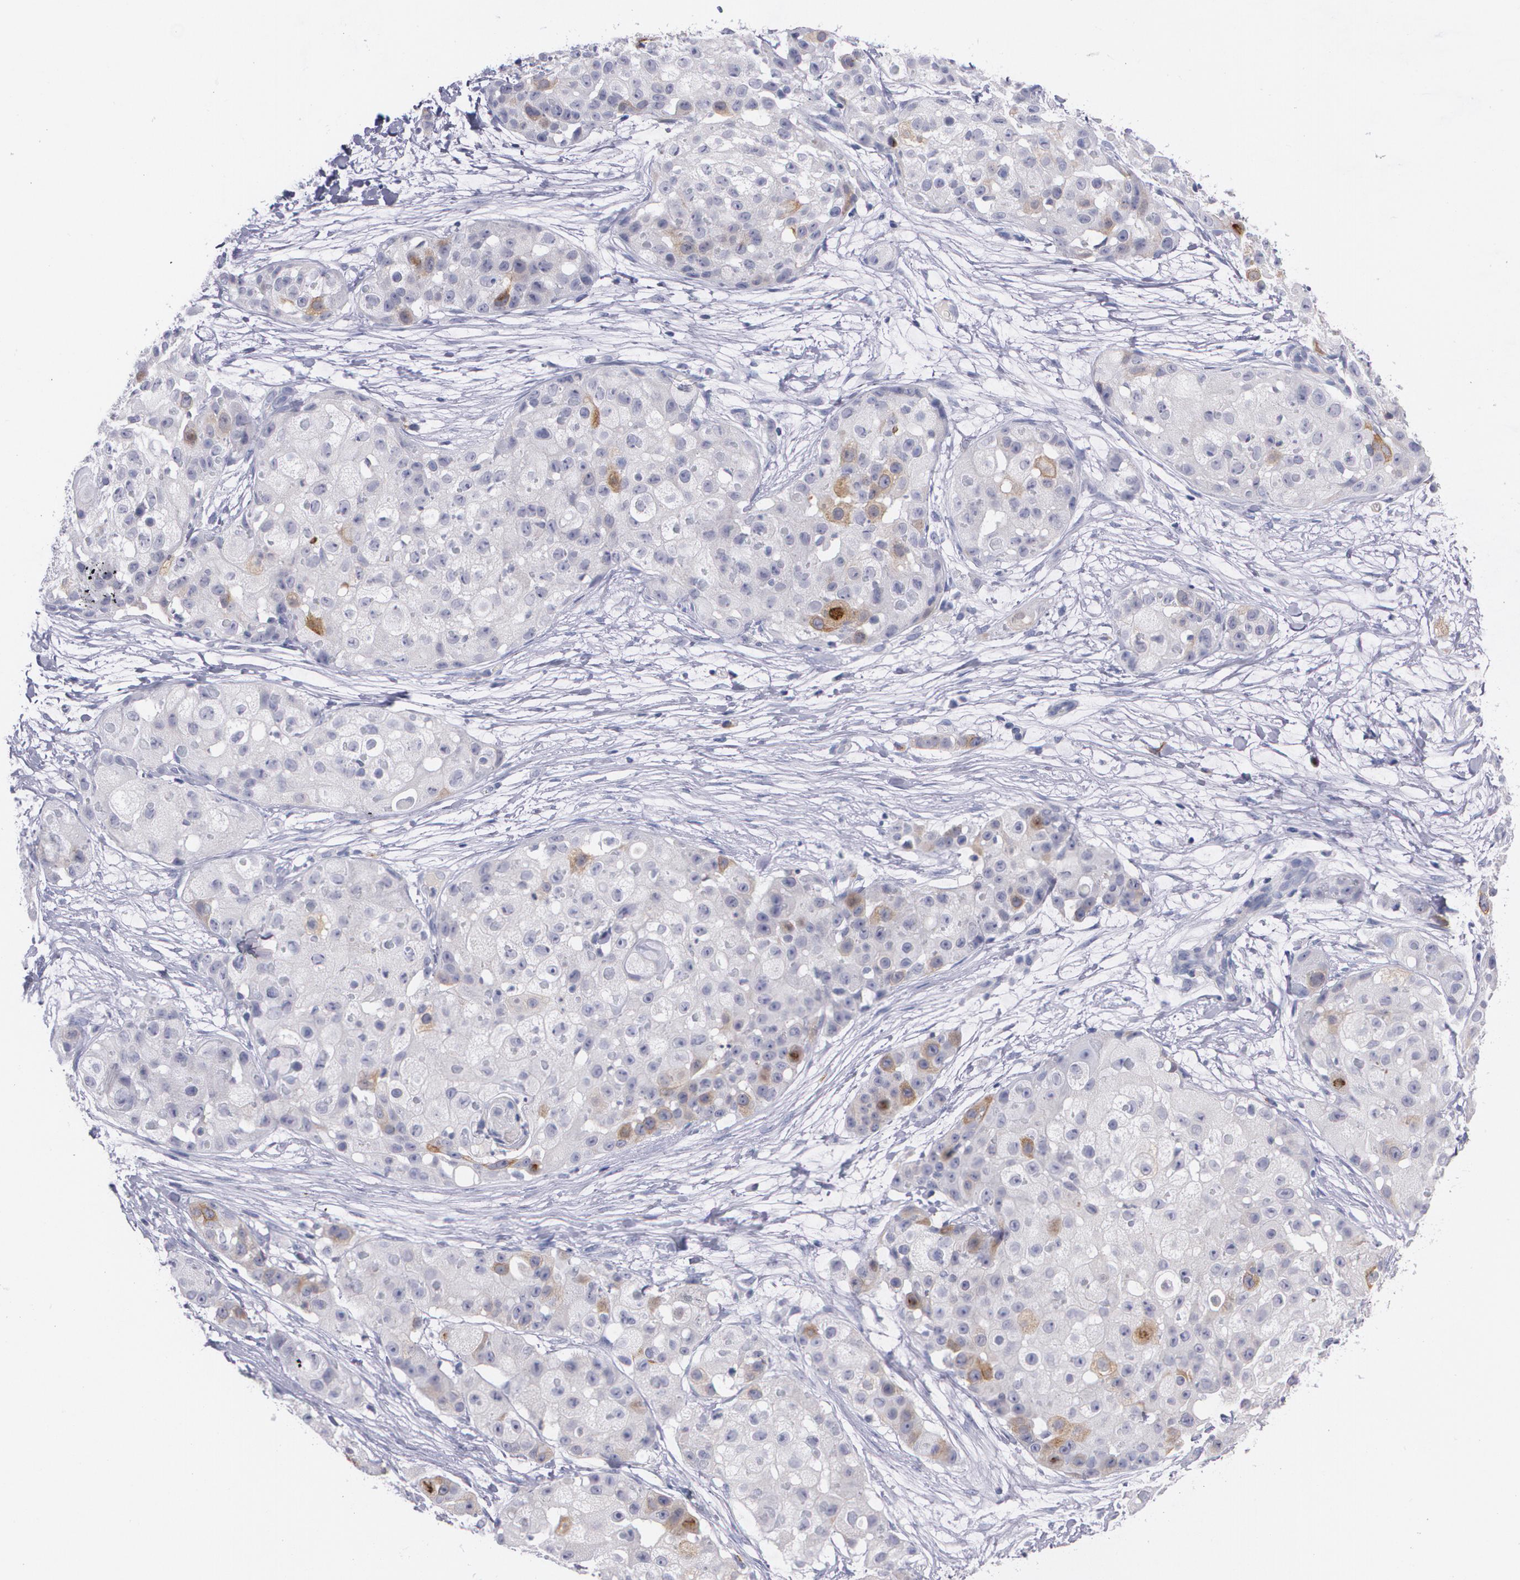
{"staining": {"intensity": "moderate", "quantity": "<25%", "location": "cytoplasmic/membranous"}, "tissue": "skin cancer", "cell_type": "Tumor cells", "image_type": "cancer", "snomed": [{"axis": "morphology", "description": "Squamous cell carcinoma, NOS"}, {"axis": "topography", "description": "Skin"}], "caption": "Brown immunohistochemical staining in human skin cancer shows moderate cytoplasmic/membranous staining in about <25% of tumor cells.", "gene": "HMMR", "patient": {"sex": "female", "age": 57}}